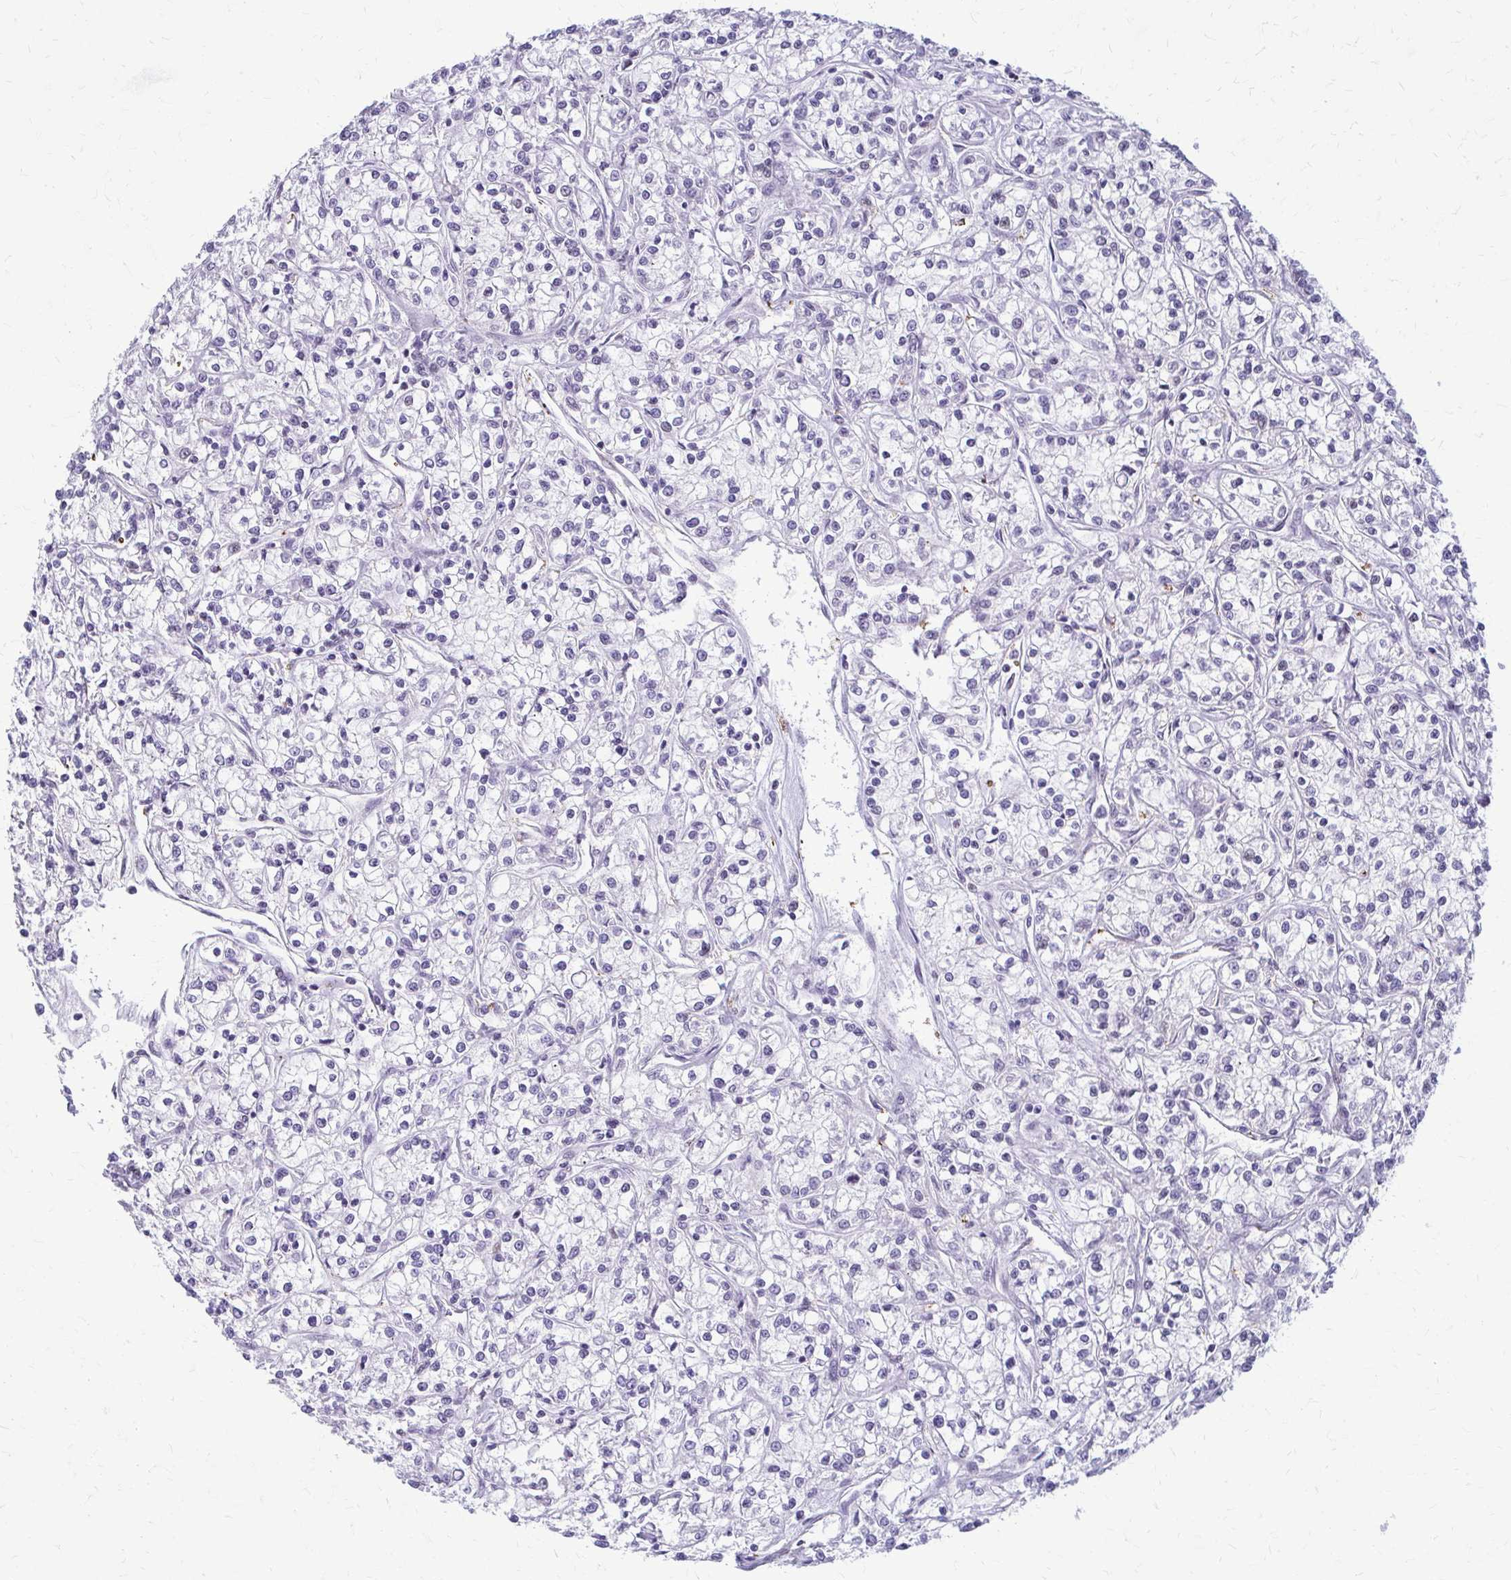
{"staining": {"intensity": "negative", "quantity": "none", "location": "none"}, "tissue": "renal cancer", "cell_type": "Tumor cells", "image_type": "cancer", "snomed": [{"axis": "morphology", "description": "Adenocarcinoma, NOS"}, {"axis": "topography", "description": "Kidney"}], "caption": "An immunohistochemistry image of adenocarcinoma (renal) is shown. There is no staining in tumor cells of adenocarcinoma (renal). (DAB immunohistochemistry visualized using brightfield microscopy, high magnification).", "gene": "DEPP1", "patient": {"sex": "female", "age": 59}}